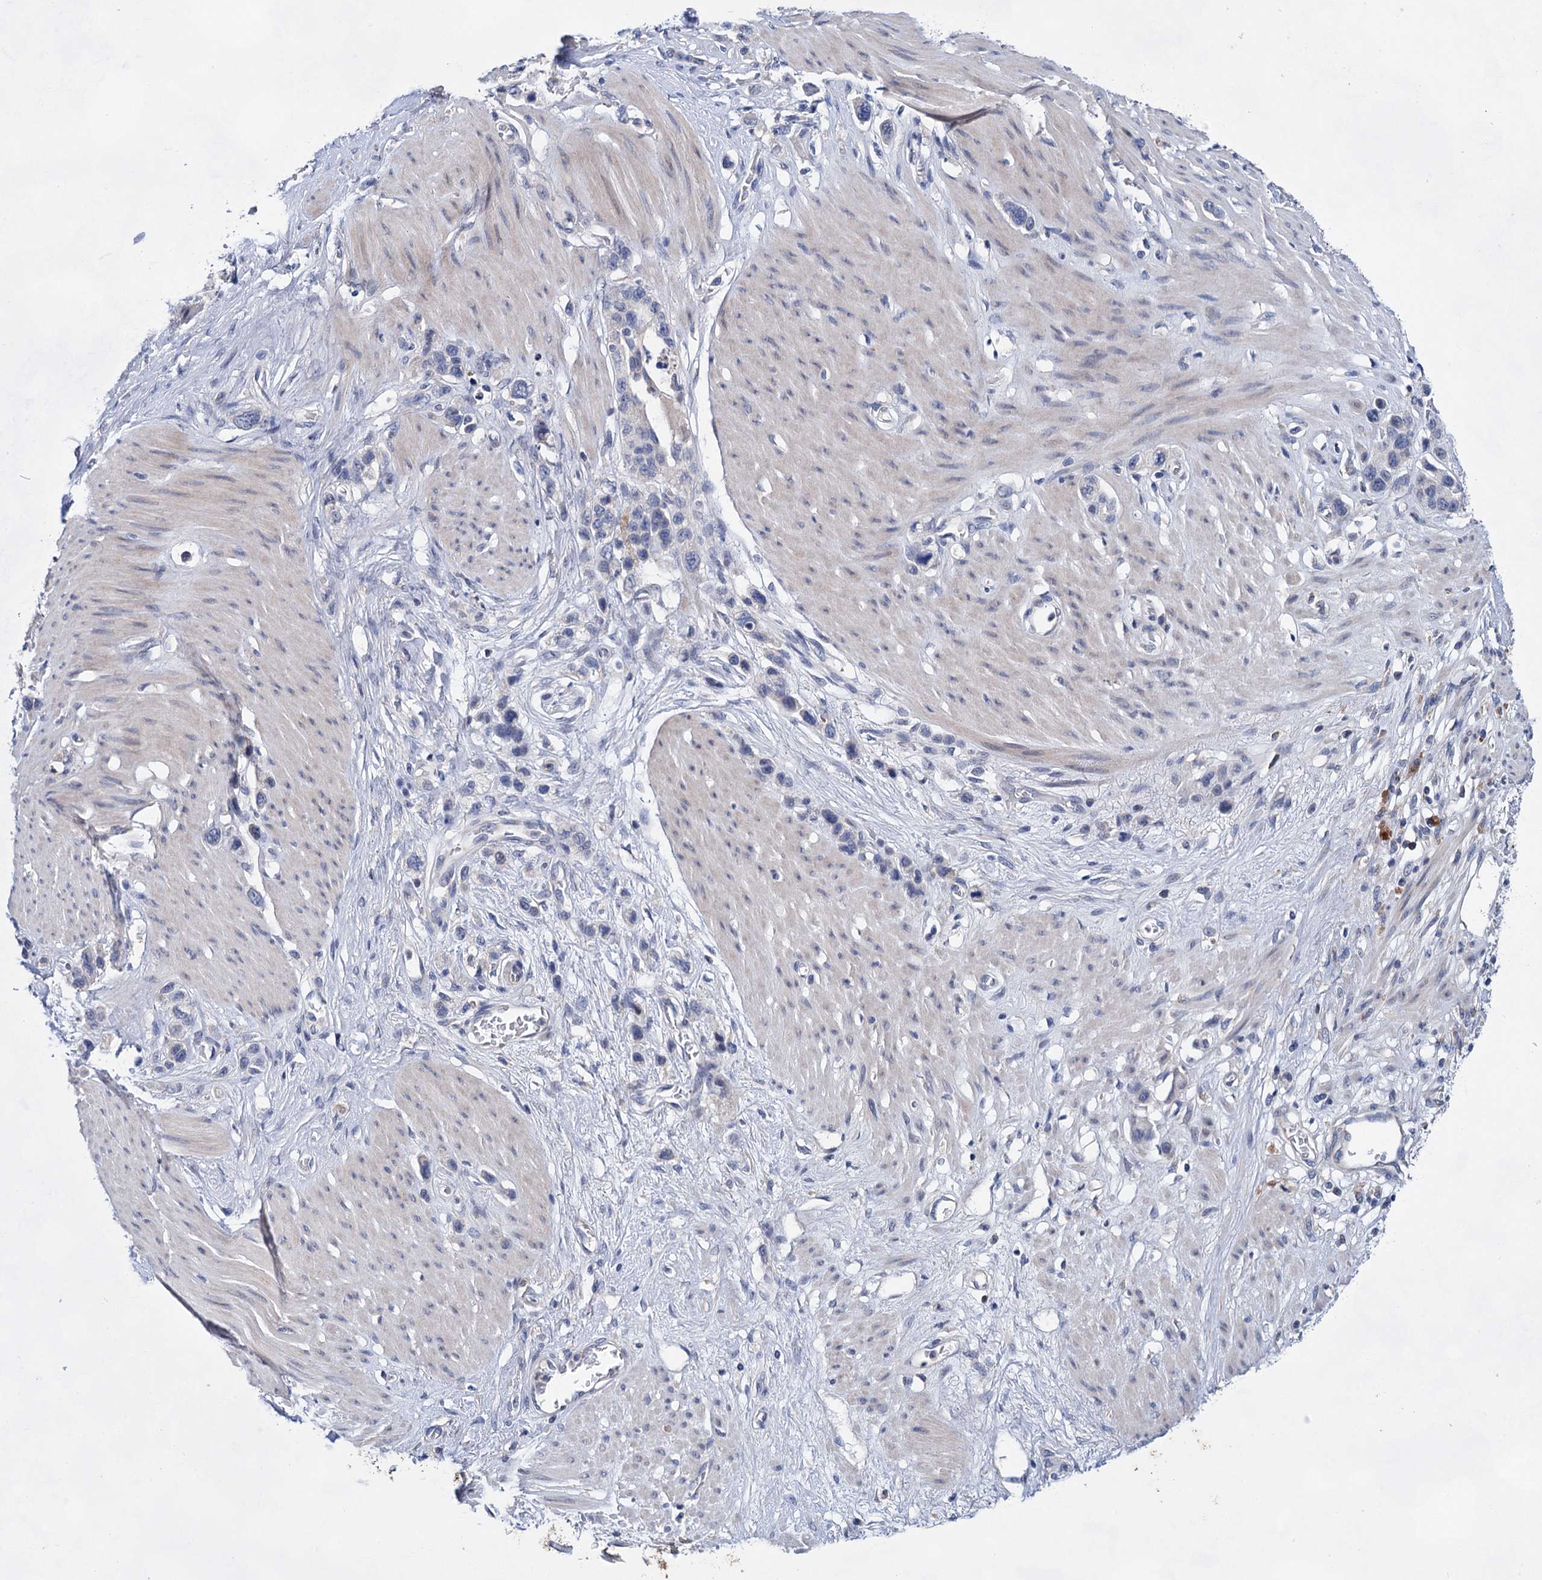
{"staining": {"intensity": "negative", "quantity": "none", "location": "none"}, "tissue": "stomach cancer", "cell_type": "Tumor cells", "image_type": "cancer", "snomed": [{"axis": "morphology", "description": "Adenocarcinoma, NOS"}, {"axis": "morphology", "description": "Adenocarcinoma, High grade"}, {"axis": "topography", "description": "Stomach, upper"}, {"axis": "topography", "description": "Stomach, lower"}], "caption": "Adenocarcinoma (high-grade) (stomach) was stained to show a protein in brown. There is no significant staining in tumor cells.", "gene": "MORN3", "patient": {"sex": "female", "age": 65}}